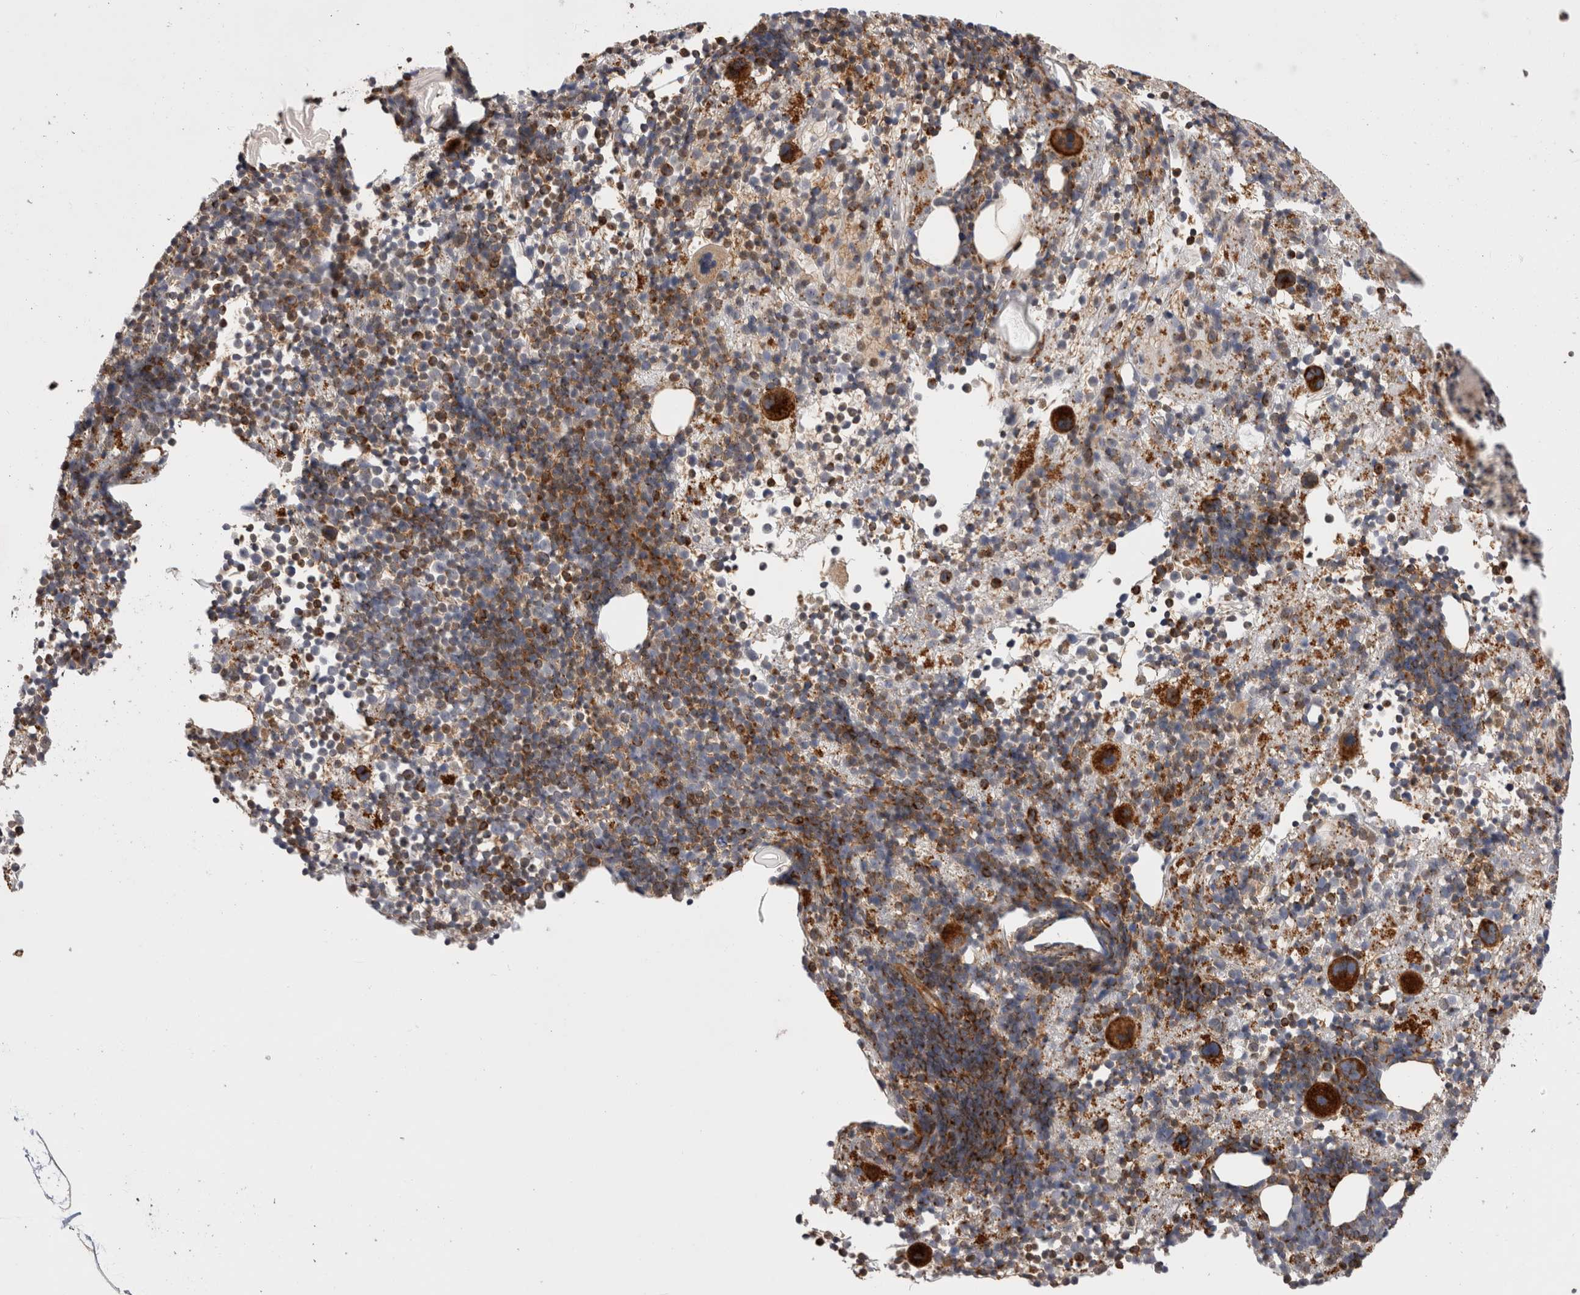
{"staining": {"intensity": "strong", "quantity": "25%-75%", "location": "cytoplasmic/membranous"}, "tissue": "bone marrow", "cell_type": "Hematopoietic cells", "image_type": "normal", "snomed": [{"axis": "morphology", "description": "Normal tissue, NOS"}, {"axis": "morphology", "description": "Inflammation, NOS"}, {"axis": "topography", "description": "Bone marrow"}], "caption": "Brown immunohistochemical staining in normal bone marrow displays strong cytoplasmic/membranous positivity in approximately 25%-75% of hematopoietic cells.", "gene": "BNIP2", "patient": {"sex": "male", "age": 1}}